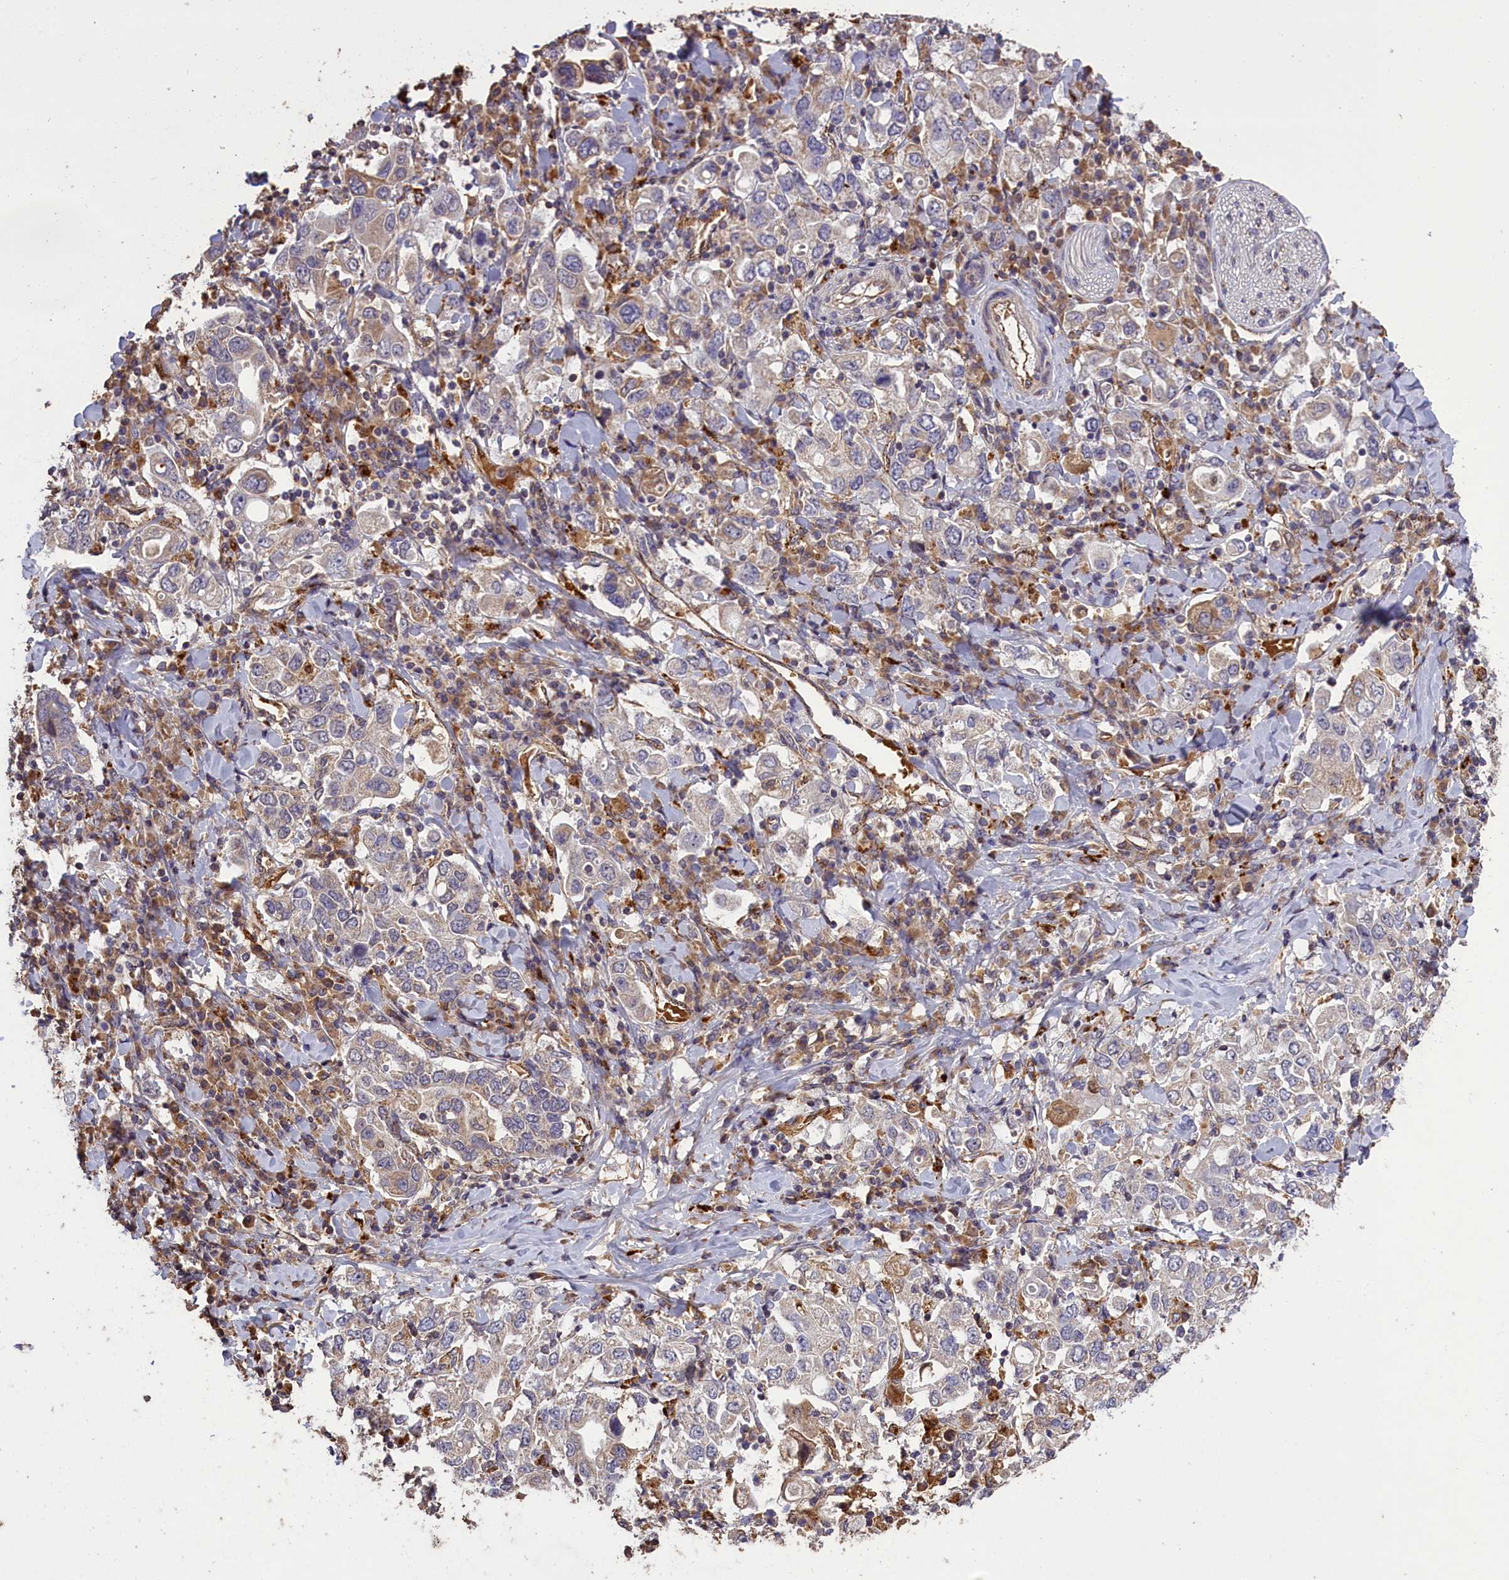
{"staining": {"intensity": "negative", "quantity": "none", "location": "none"}, "tissue": "stomach cancer", "cell_type": "Tumor cells", "image_type": "cancer", "snomed": [{"axis": "morphology", "description": "Adenocarcinoma, NOS"}, {"axis": "topography", "description": "Stomach, upper"}], "caption": "Human stomach cancer (adenocarcinoma) stained for a protein using immunohistochemistry shows no expression in tumor cells.", "gene": "CLRN2", "patient": {"sex": "male", "age": 62}}